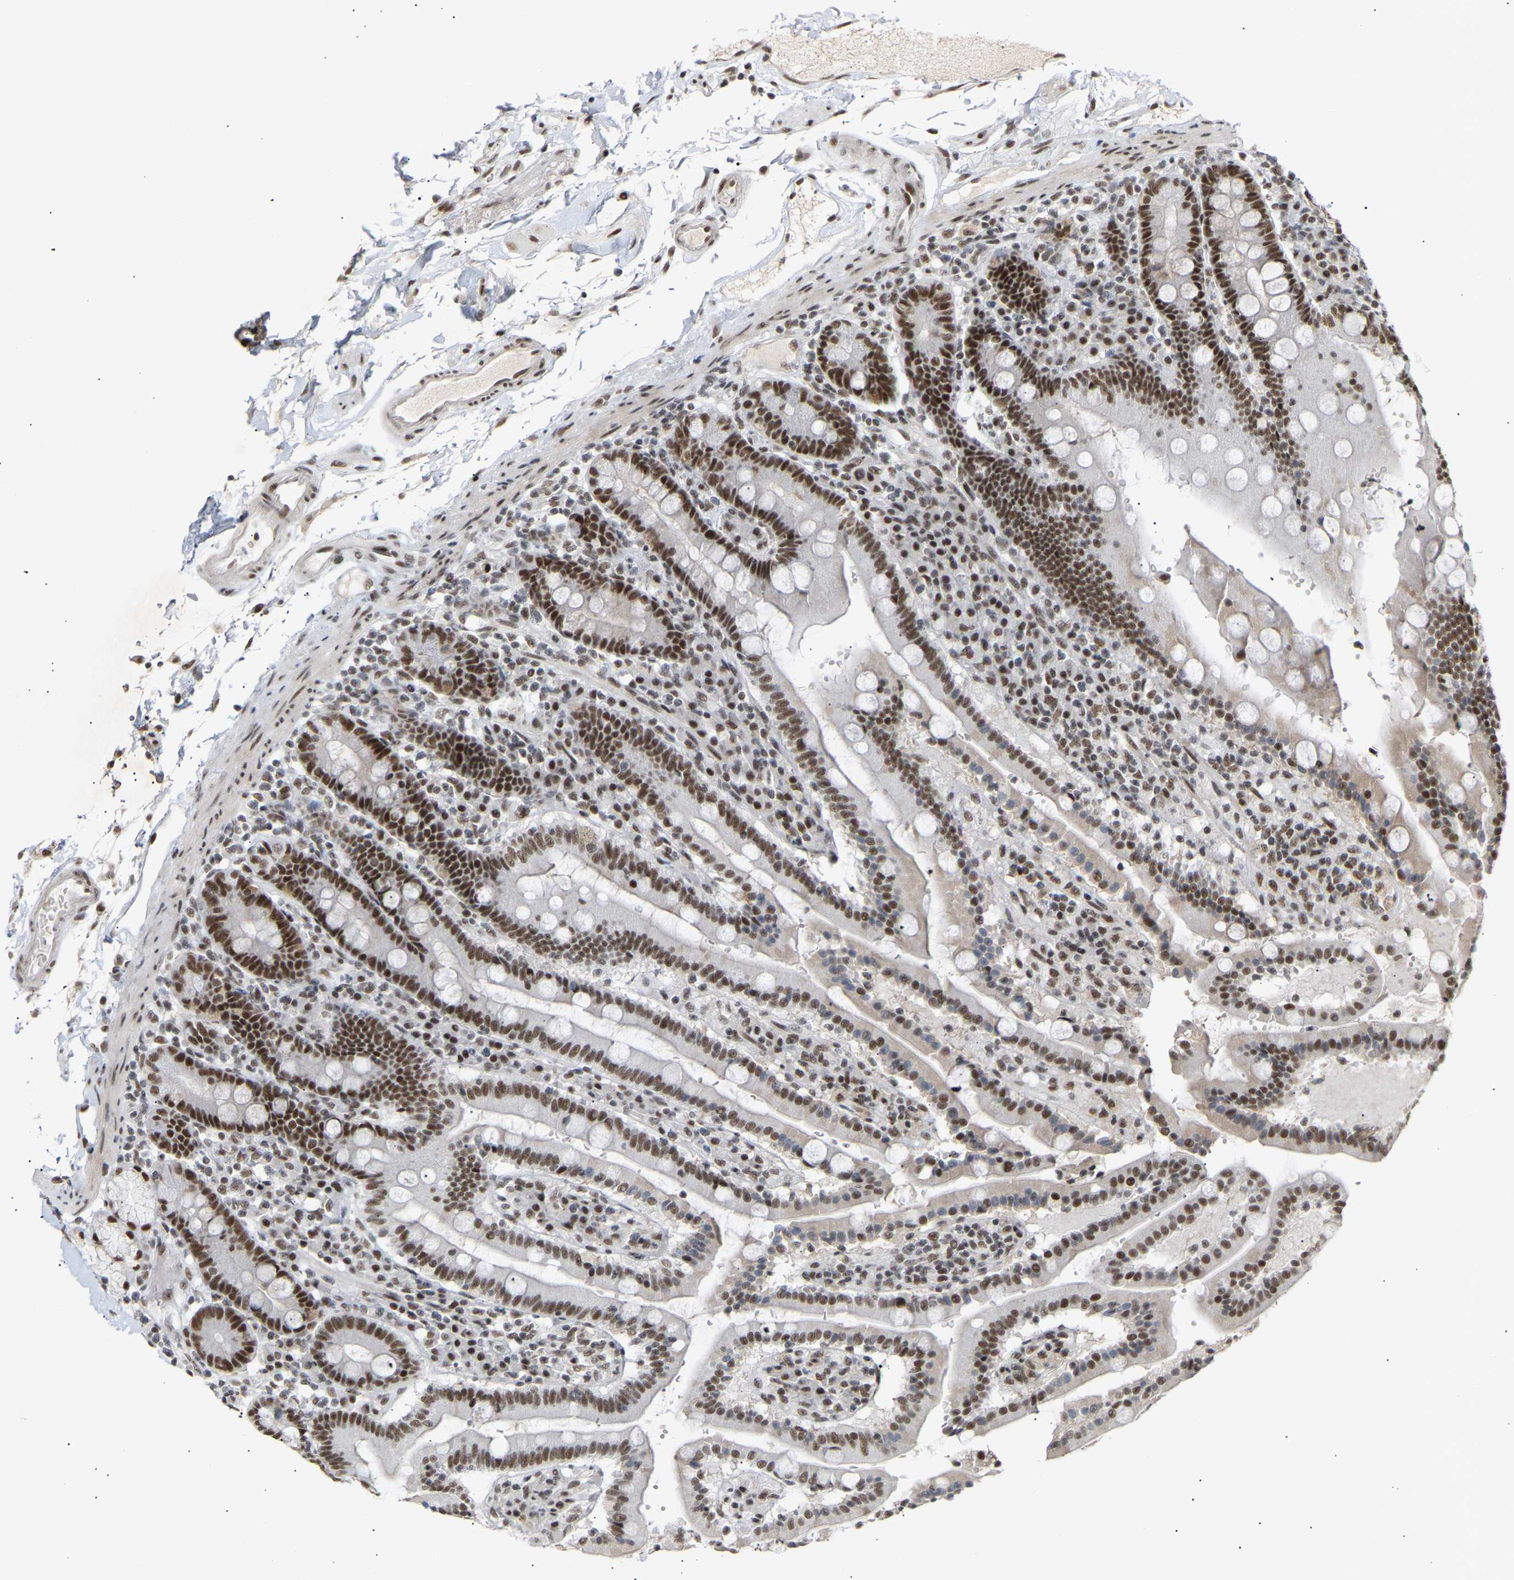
{"staining": {"intensity": "strong", "quantity": ">75%", "location": "nuclear"}, "tissue": "duodenum", "cell_type": "Glandular cells", "image_type": "normal", "snomed": [{"axis": "morphology", "description": "Normal tissue, NOS"}, {"axis": "topography", "description": "Small intestine, NOS"}], "caption": "Glandular cells exhibit high levels of strong nuclear staining in about >75% of cells in unremarkable human duodenum. (Stains: DAB (3,3'-diaminobenzidine) in brown, nuclei in blue, Microscopy: brightfield microscopy at high magnification).", "gene": "NELFB", "patient": {"sex": "female", "age": 71}}